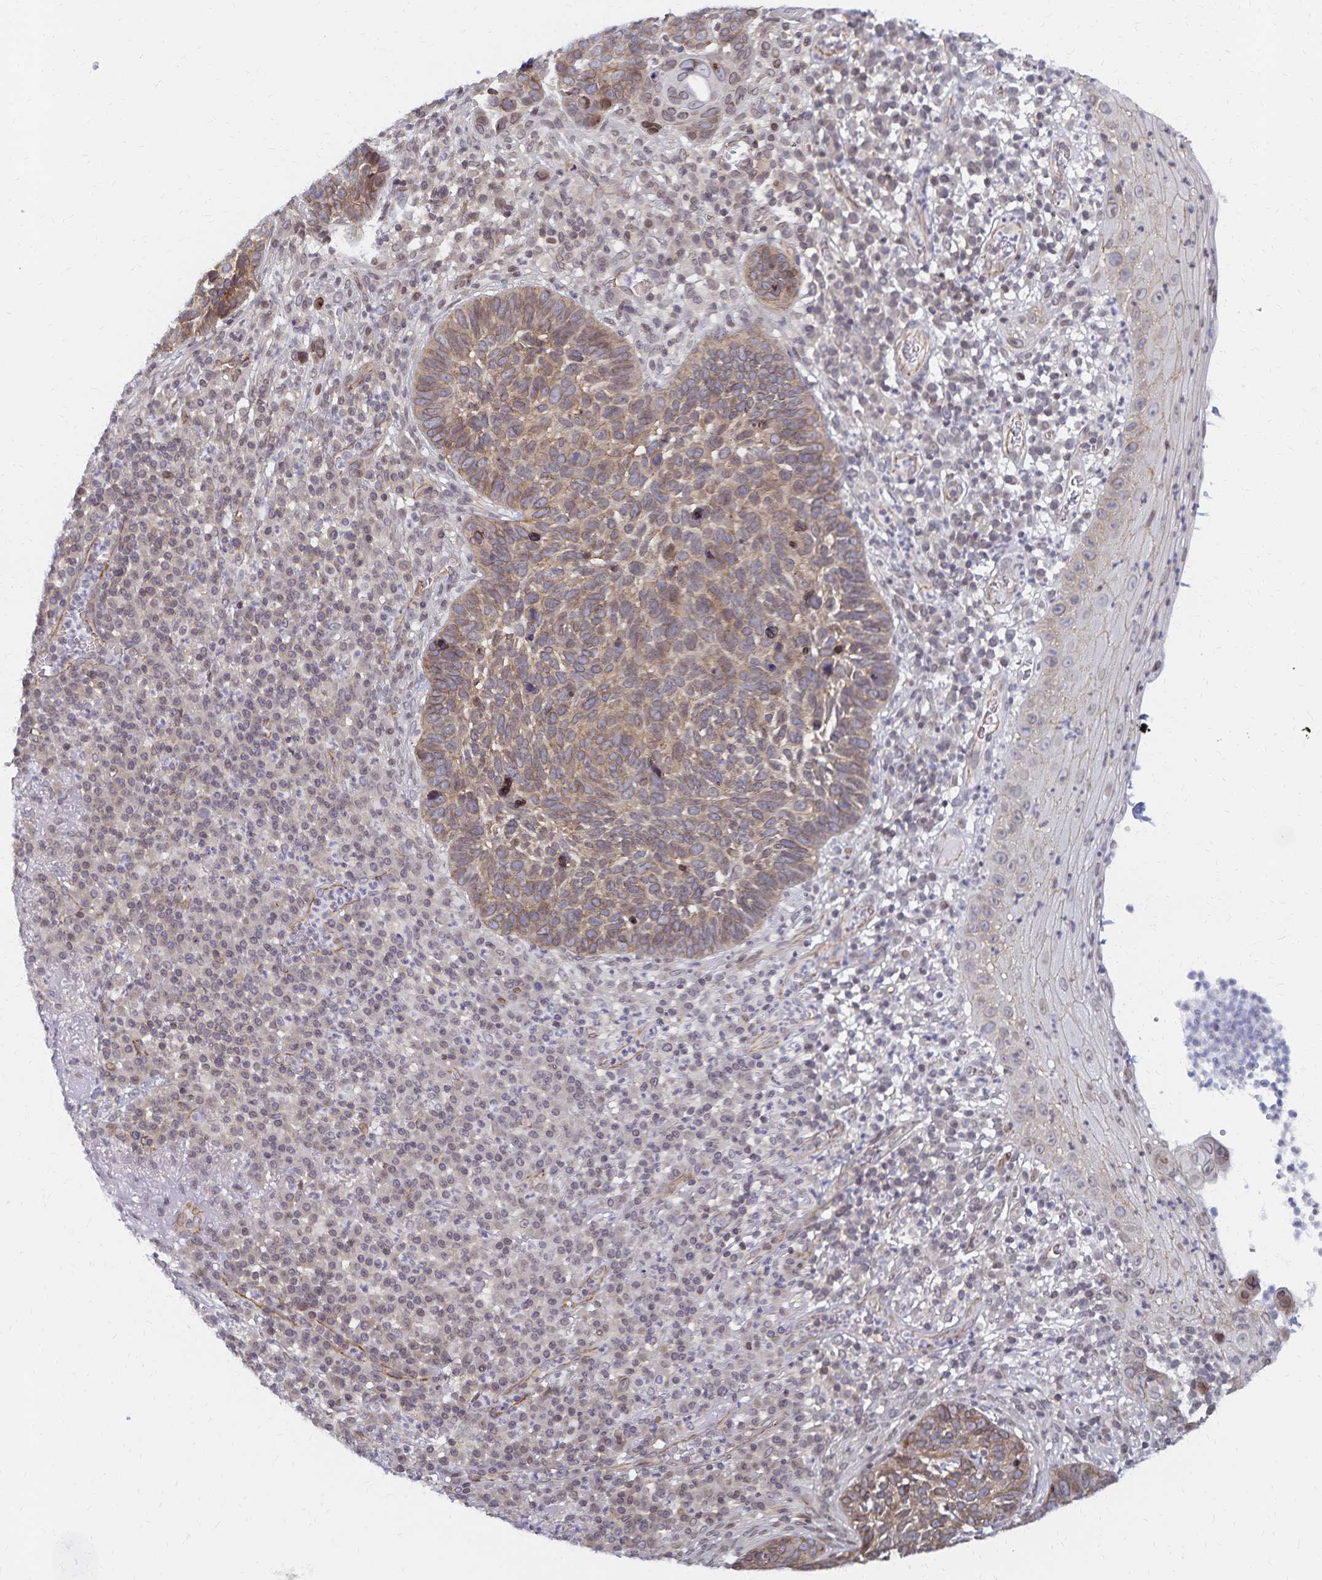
{"staining": {"intensity": "weak", "quantity": "25%-75%", "location": "cytoplasmic/membranous"}, "tissue": "skin cancer", "cell_type": "Tumor cells", "image_type": "cancer", "snomed": [{"axis": "morphology", "description": "Basal cell carcinoma"}, {"axis": "topography", "description": "Skin"}, {"axis": "topography", "description": "Skin of face"}], "caption": "A low amount of weak cytoplasmic/membranous expression is appreciated in about 25%-75% of tumor cells in skin basal cell carcinoma tissue.", "gene": "RAB9B", "patient": {"sex": "female", "age": 95}}